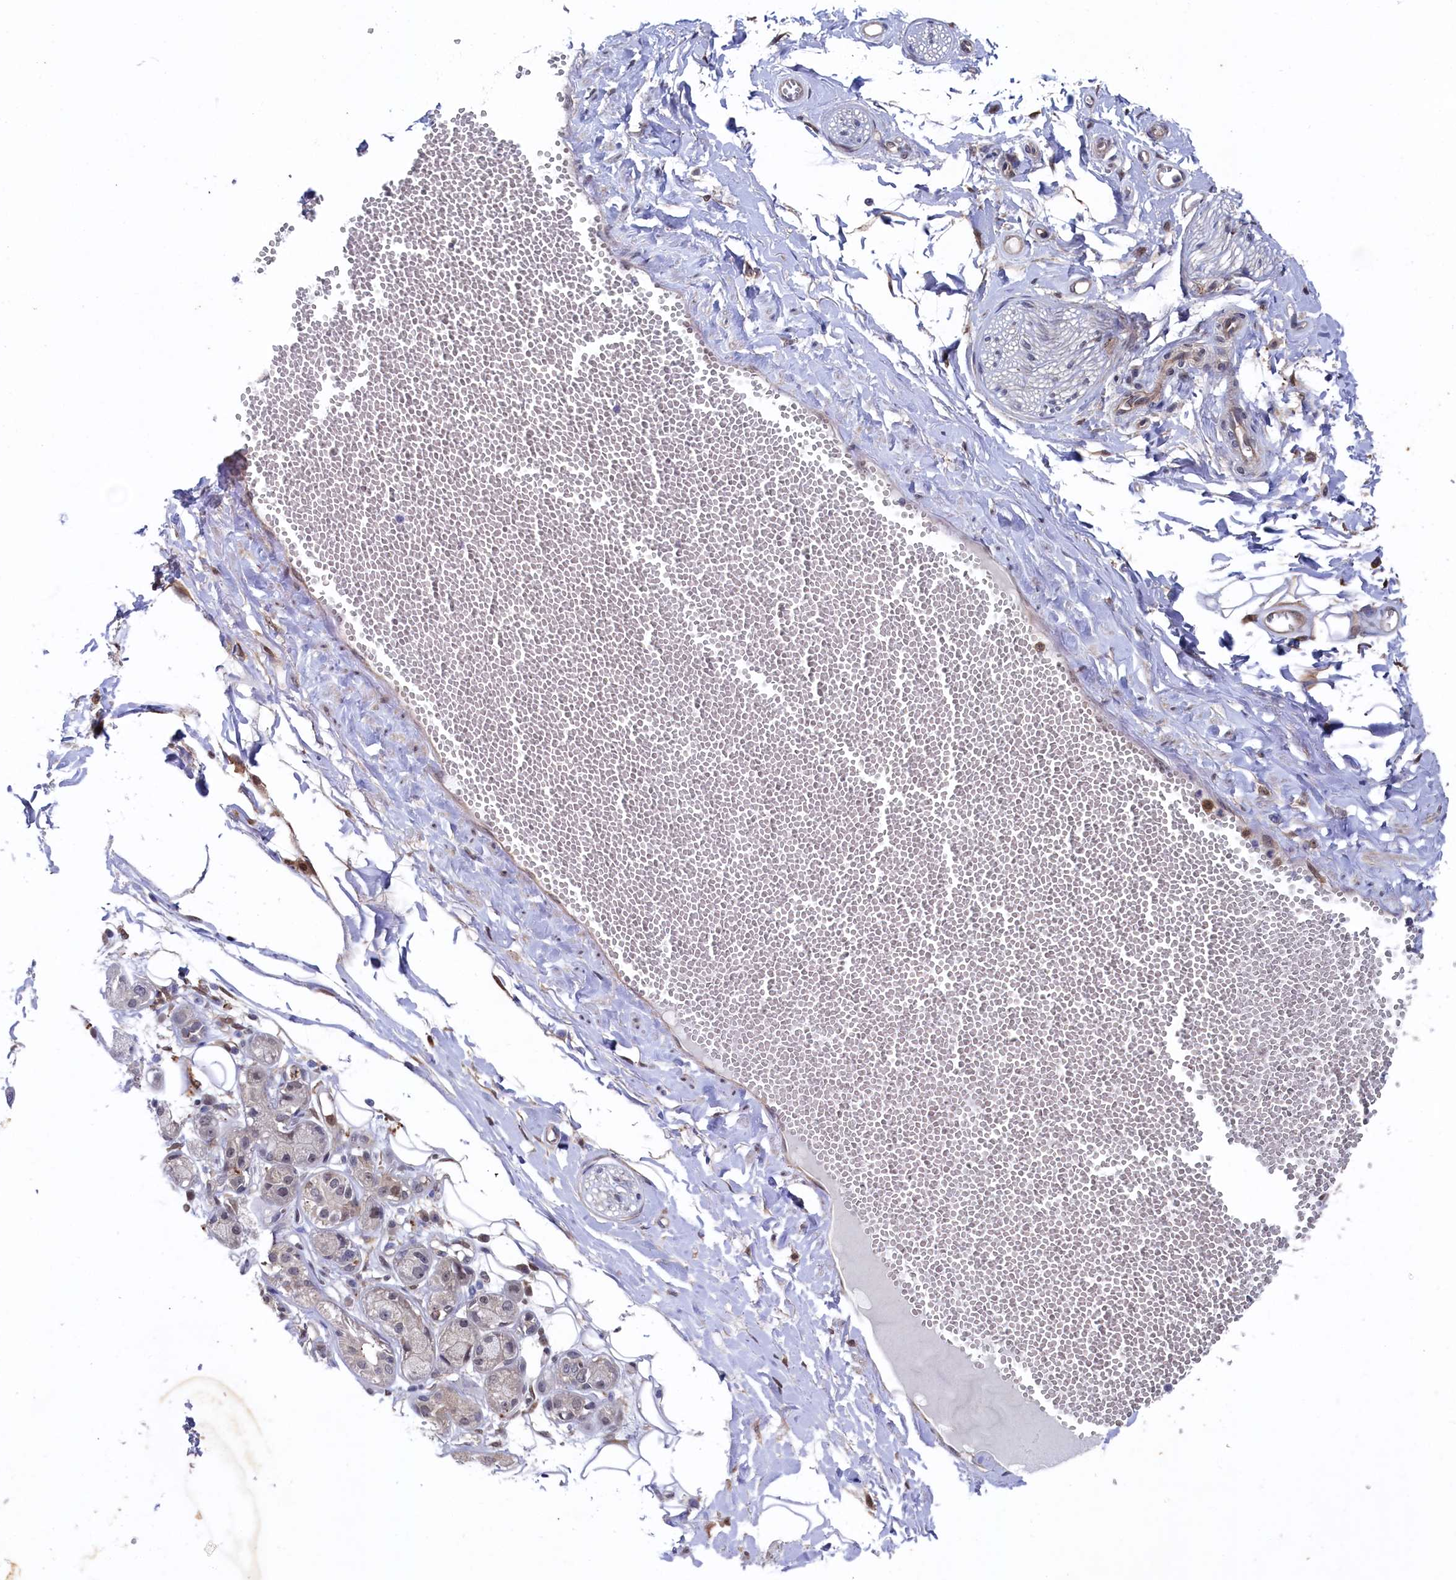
{"staining": {"intensity": "weak", "quantity": "<25%", "location": "cytoplasmic/membranous"}, "tissue": "adipose tissue", "cell_type": "Adipocytes", "image_type": "normal", "snomed": [{"axis": "morphology", "description": "Normal tissue, NOS"}, {"axis": "morphology", "description": "Inflammation, NOS"}, {"axis": "topography", "description": "Salivary gland"}, {"axis": "topography", "description": "Peripheral nerve tissue"}], "caption": "Immunohistochemical staining of unremarkable human adipose tissue displays no significant expression in adipocytes.", "gene": "RNH1", "patient": {"sex": "female", "age": 75}}